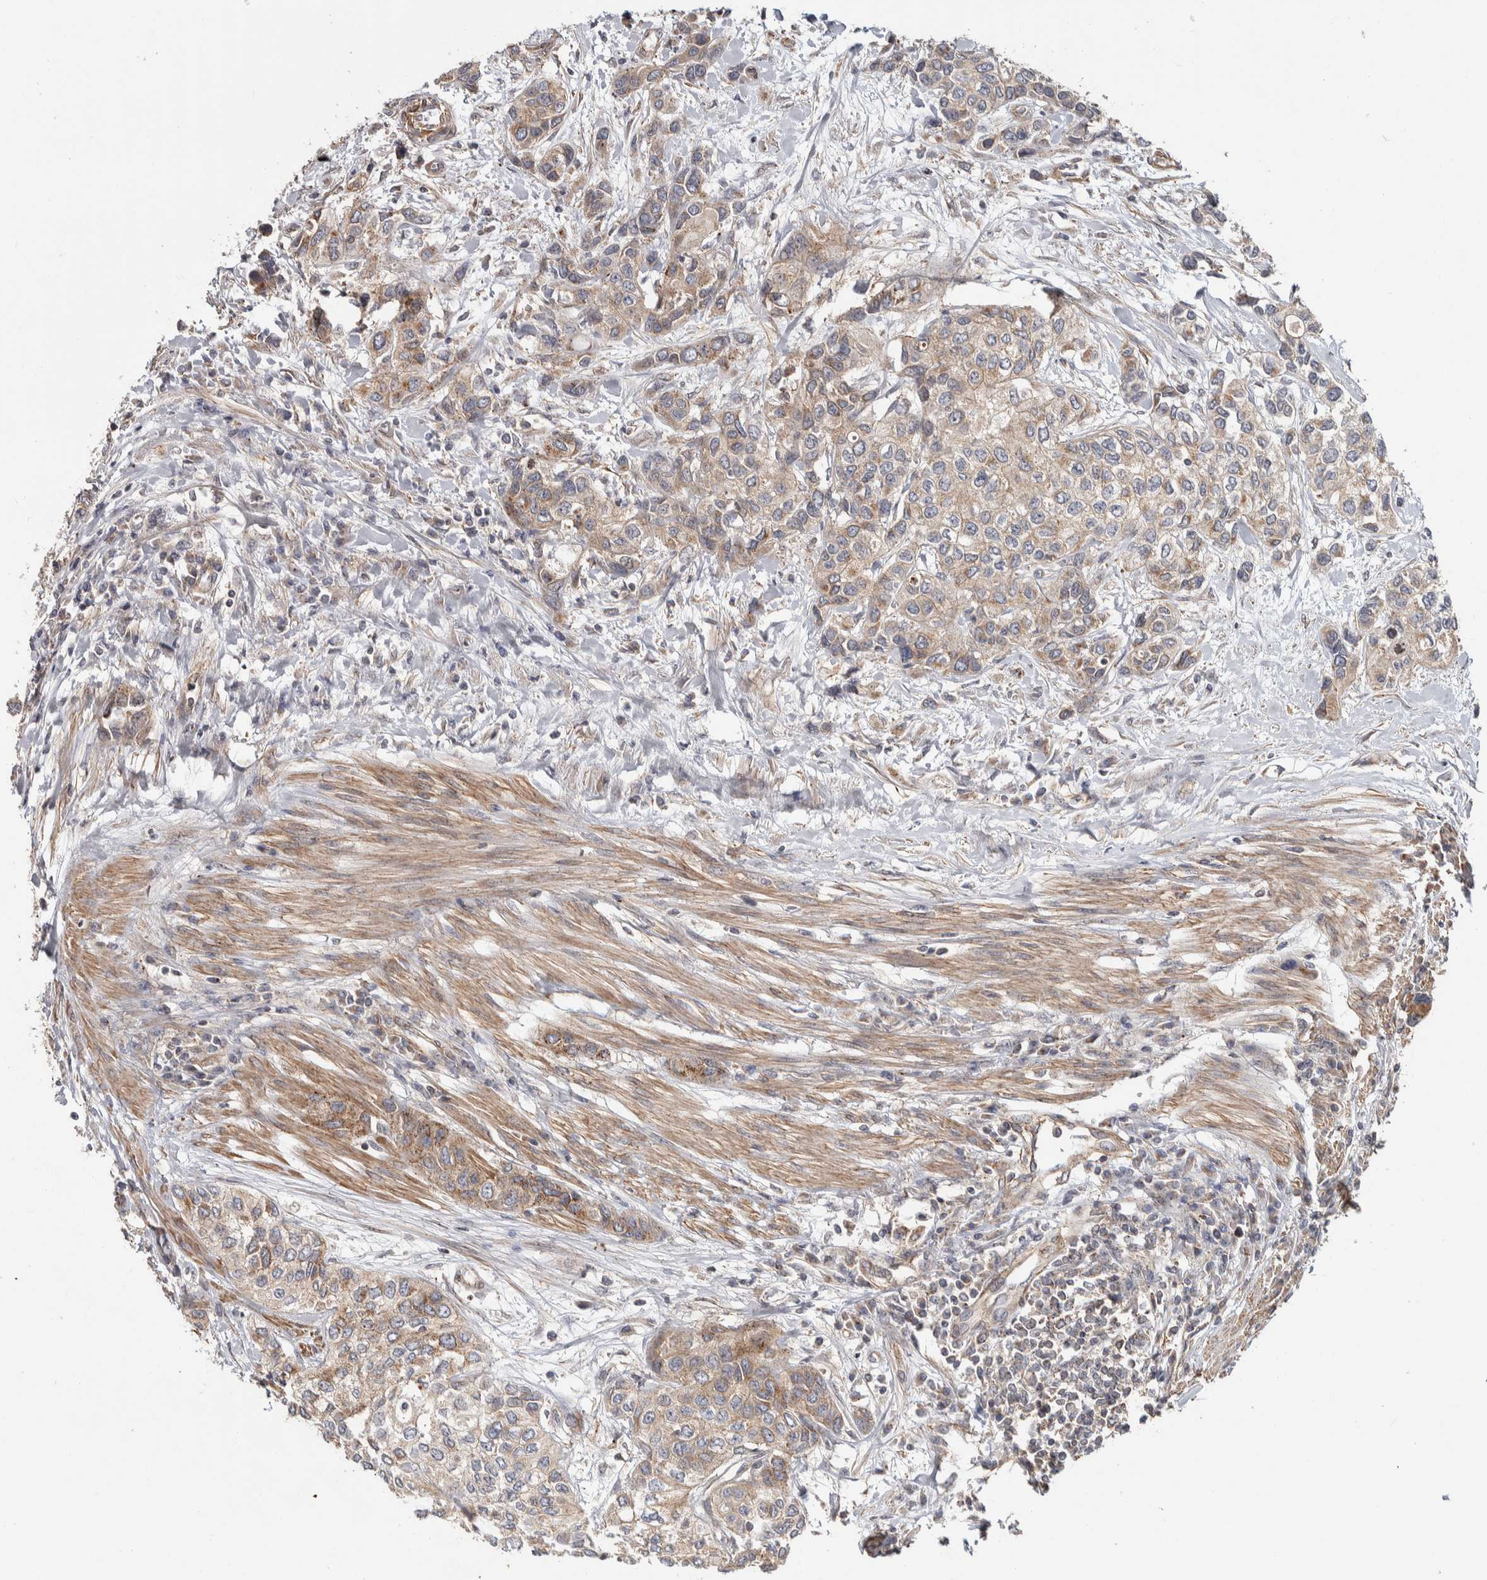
{"staining": {"intensity": "weak", "quantity": ">75%", "location": "cytoplasmic/membranous"}, "tissue": "urothelial cancer", "cell_type": "Tumor cells", "image_type": "cancer", "snomed": [{"axis": "morphology", "description": "Urothelial carcinoma, High grade"}, {"axis": "topography", "description": "Urinary bladder"}], "caption": "Protein expression analysis of urothelial cancer demonstrates weak cytoplasmic/membranous expression in approximately >75% of tumor cells.", "gene": "CHMP4C", "patient": {"sex": "female", "age": 56}}